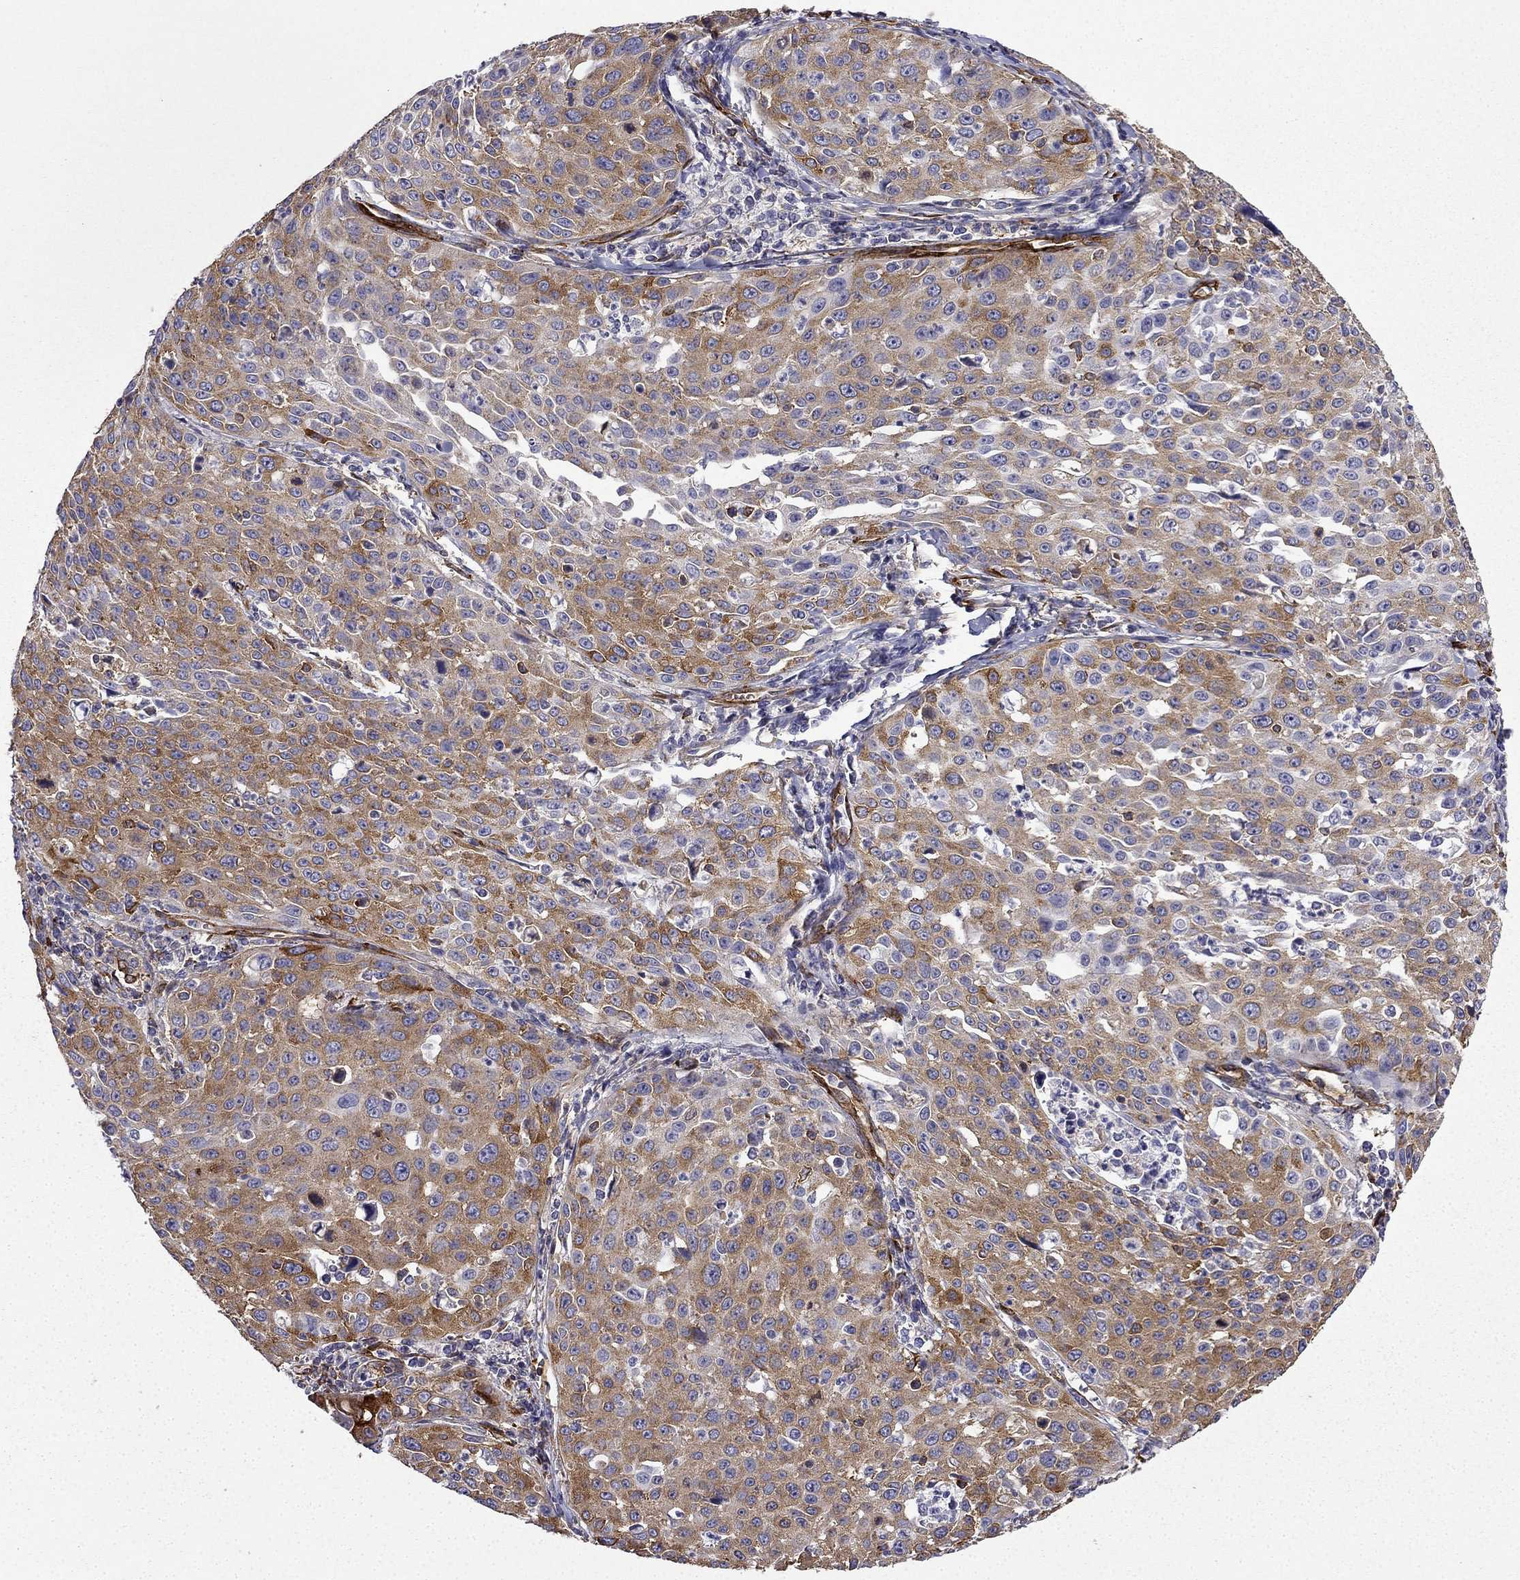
{"staining": {"intensity": "moderate", "quantity": ">75%", "location": "cytoplasmic/membranous"}, "tissue": "cervical cancer", "cell_type": "Tumor cells", "image_type": "cancer", "snomed": [{"axis": "morphology", "description": "Squamous cell carcinoma, NOS"}, {"axis": "topography", "description": "Cervix"}], "caption": "Cervical cancer tissue displays moderate cytoplasmic/membranous staining in about >75% of tumor cells, visualized by immunohistochemistry.", "gene": "MAP4", "patient": {"sex": "female", "age": 26}}